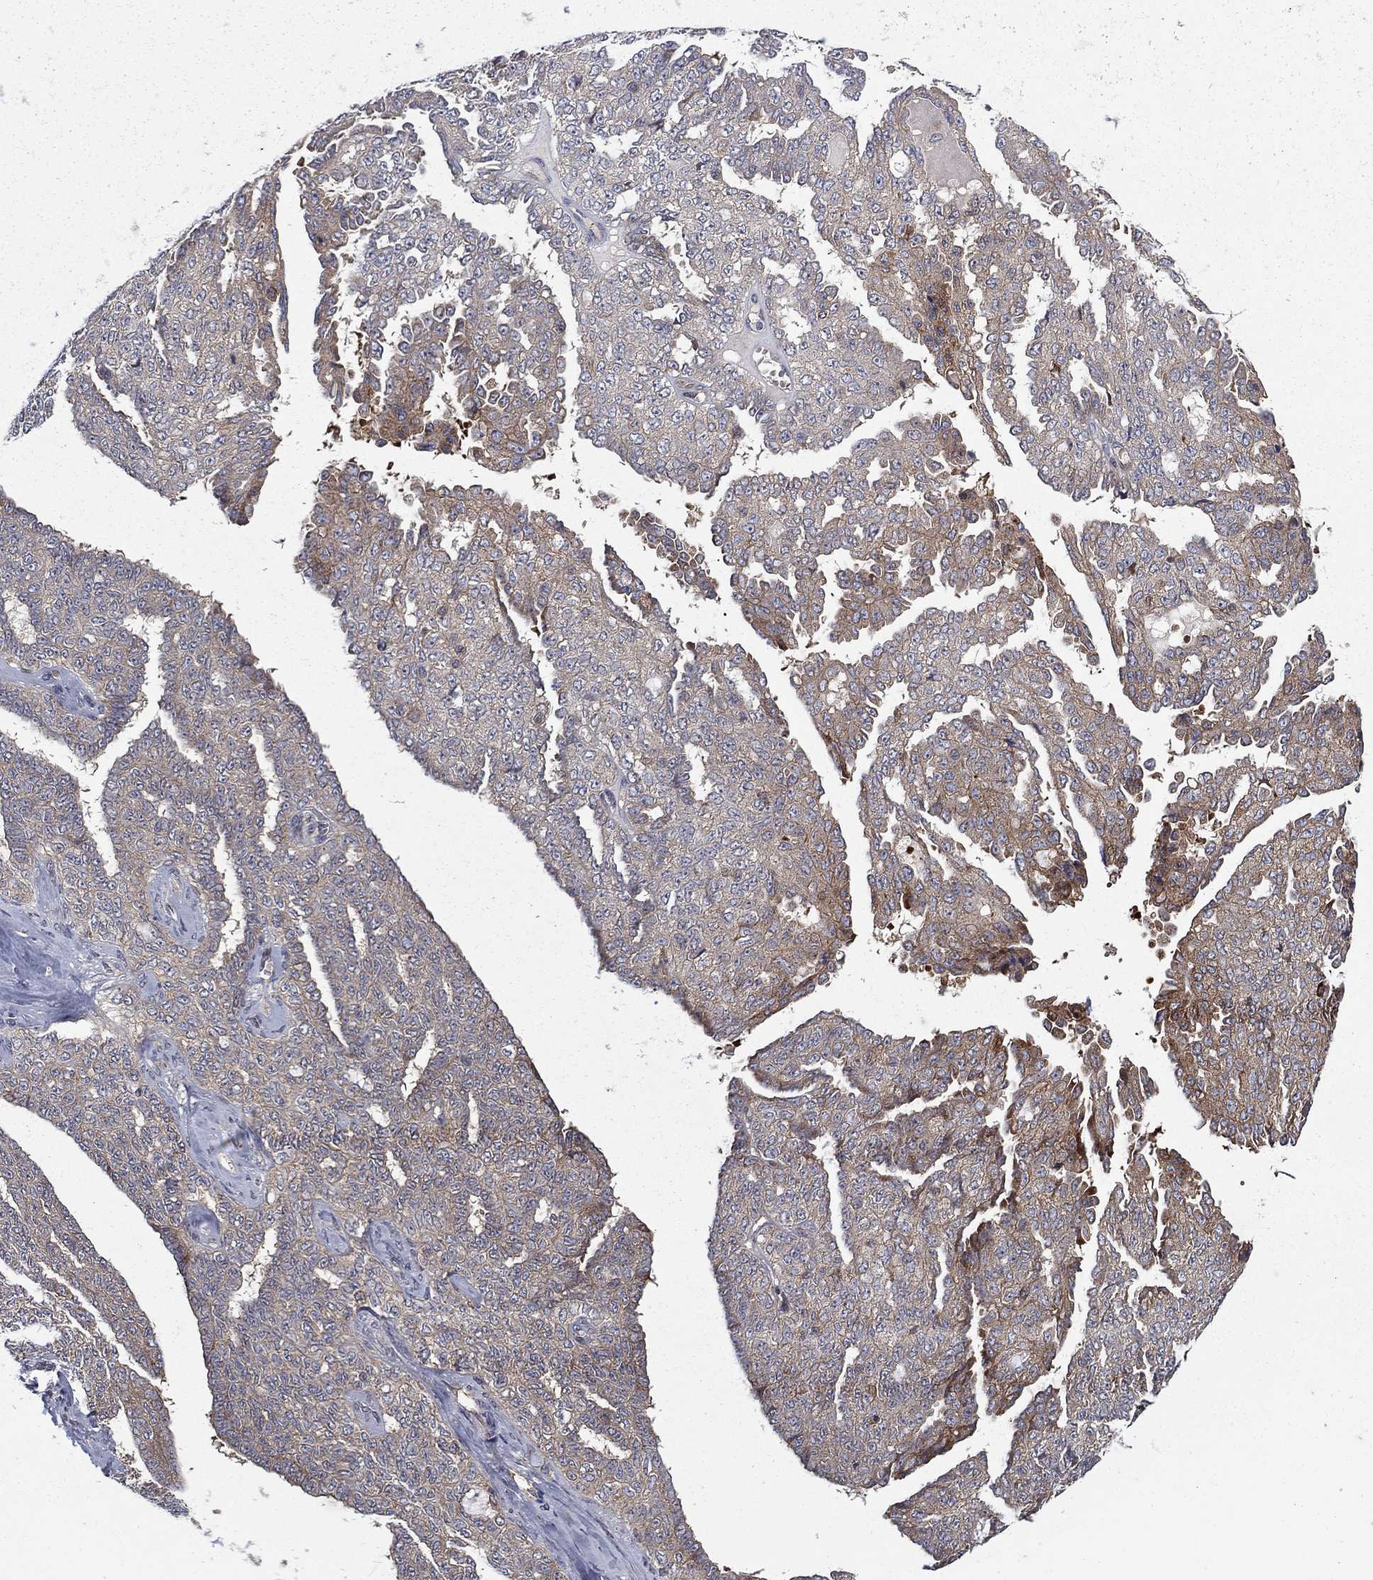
{"staining": {"intensity": "moderate", "quantity": "<25%", "location": "cytoplasmic/membranous"}, "tissue": "ovarian cancer", "cell_type": "Tumor cells", "image_type": "cancer", "snomed": [{"axis": "morphology", "description": "Cystadenocarcinoma, serous, NOS"}, {"axis": "topography", "description": "Ovary"}], "caption": "The micrograph reveals staining of serous cystadenocarcinoma (ovarian), revealing moderate cytoplasmic/membranous protein staining (brown color) within tumor cells. (Stains: DAB (3,3'-diaminobenzidine) in brown, nuclei in blue, Microscopy: brightfield microscopy at high magnification).", "gene": "HDAC4", "patient": {"sex": "female", "age": 71}}